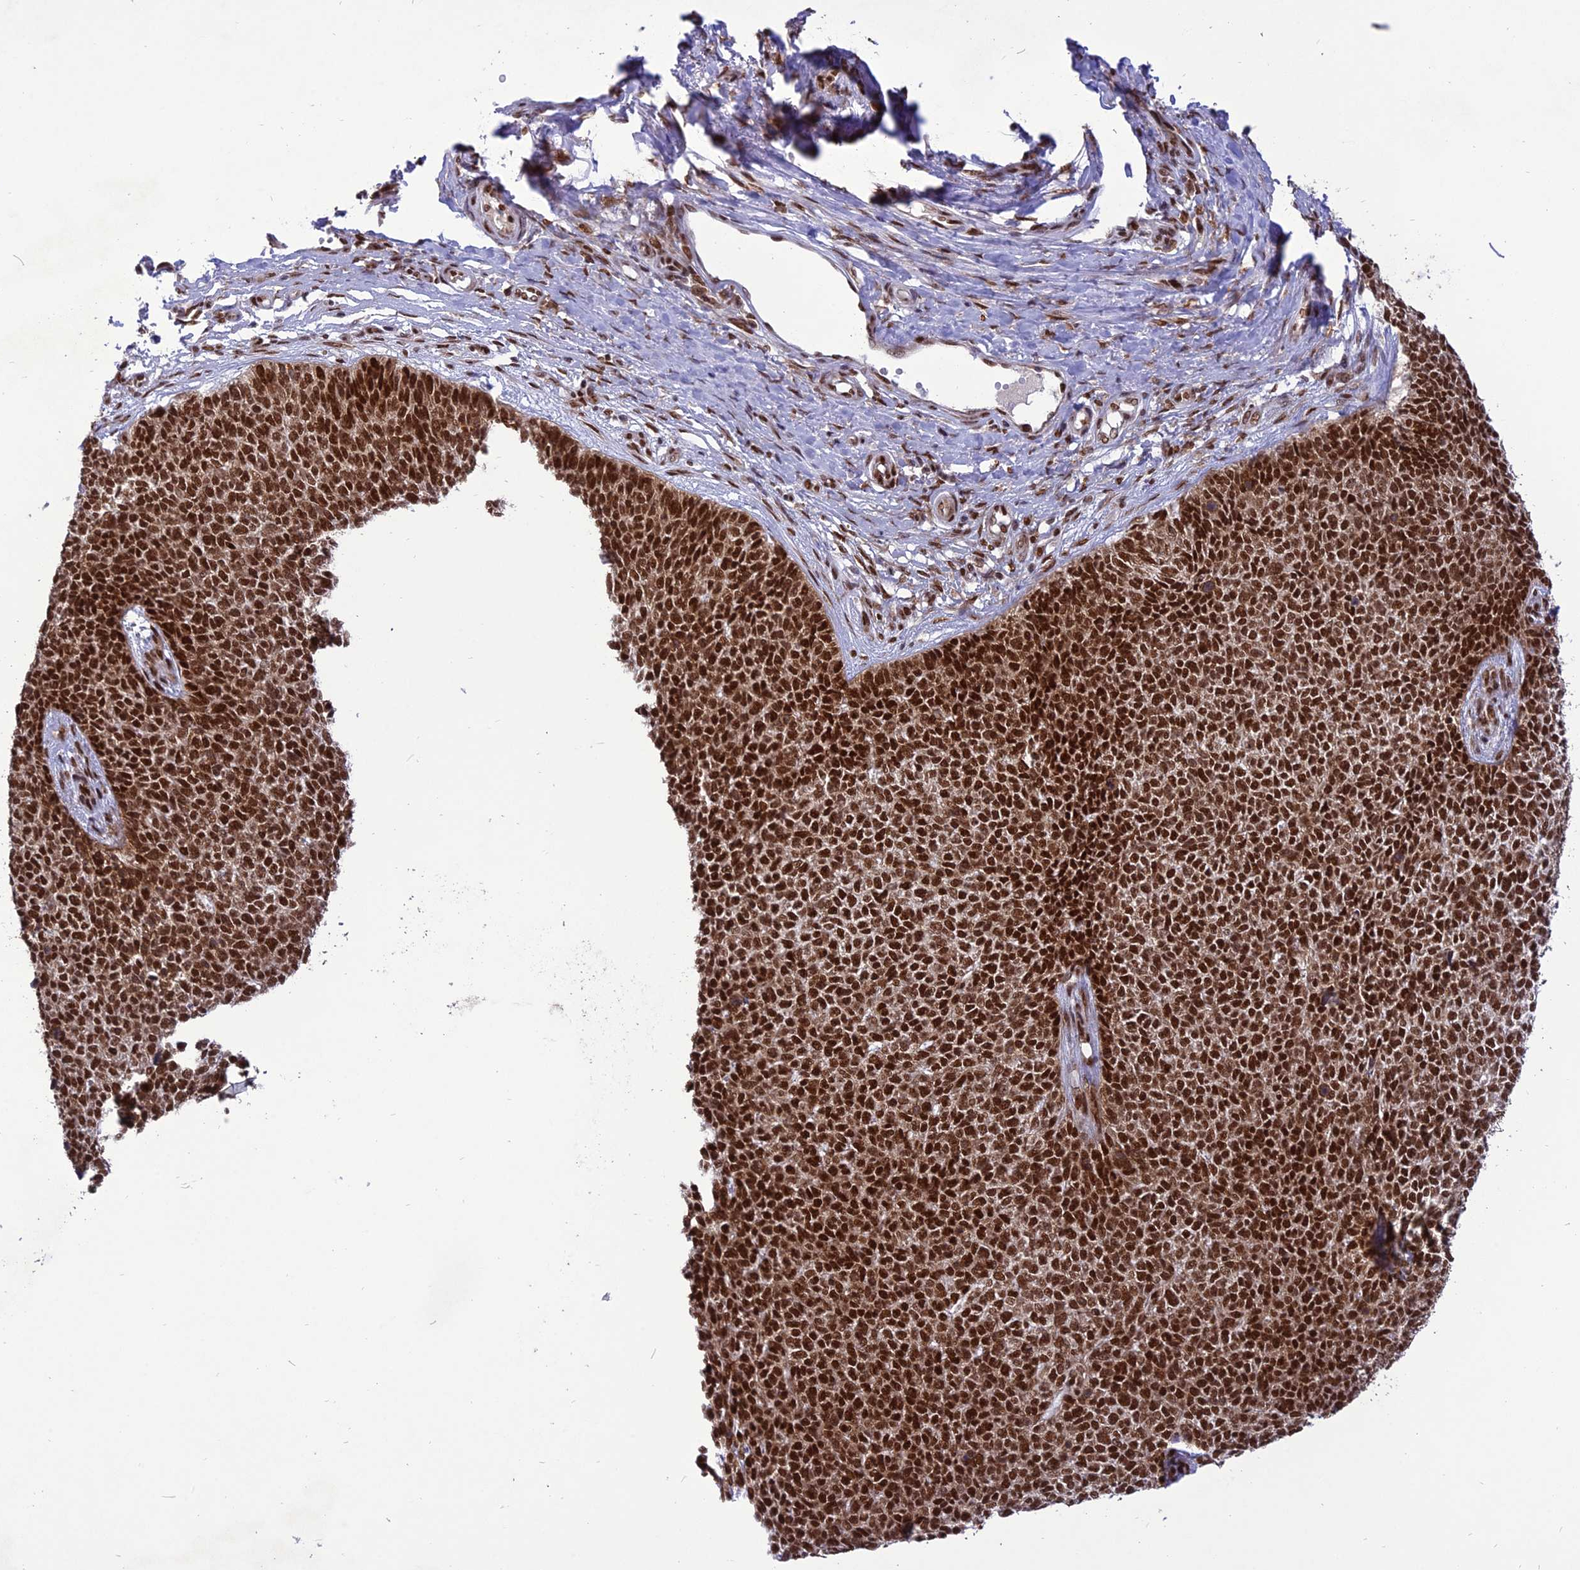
{"staining": {"intensity": "strong", "quantity": ">75%", "location": "nuclear"}, "tissue": "skin cancer", "cell_type": "Tumor cells", "image_type": "cancer", "snomed": [{"axis": "morphology", "description": "Basal cell carcinoma"}, {"axis": "topography", "description": "Skin"}], "caption": "A high-resolution histopathology image shows immunohistochemistry staining of skin cancer, which displays strong nuclear staining in approximately >75% of tumor cells. The protein of interest is stained brown, and the nuclei are stained in blue (DAB (3,3'-diaminobenzidine) IHC with brightfield microscopy, high magnification).", "gene": "DDX1", "patient": {"sex": "female", "age": 84}}